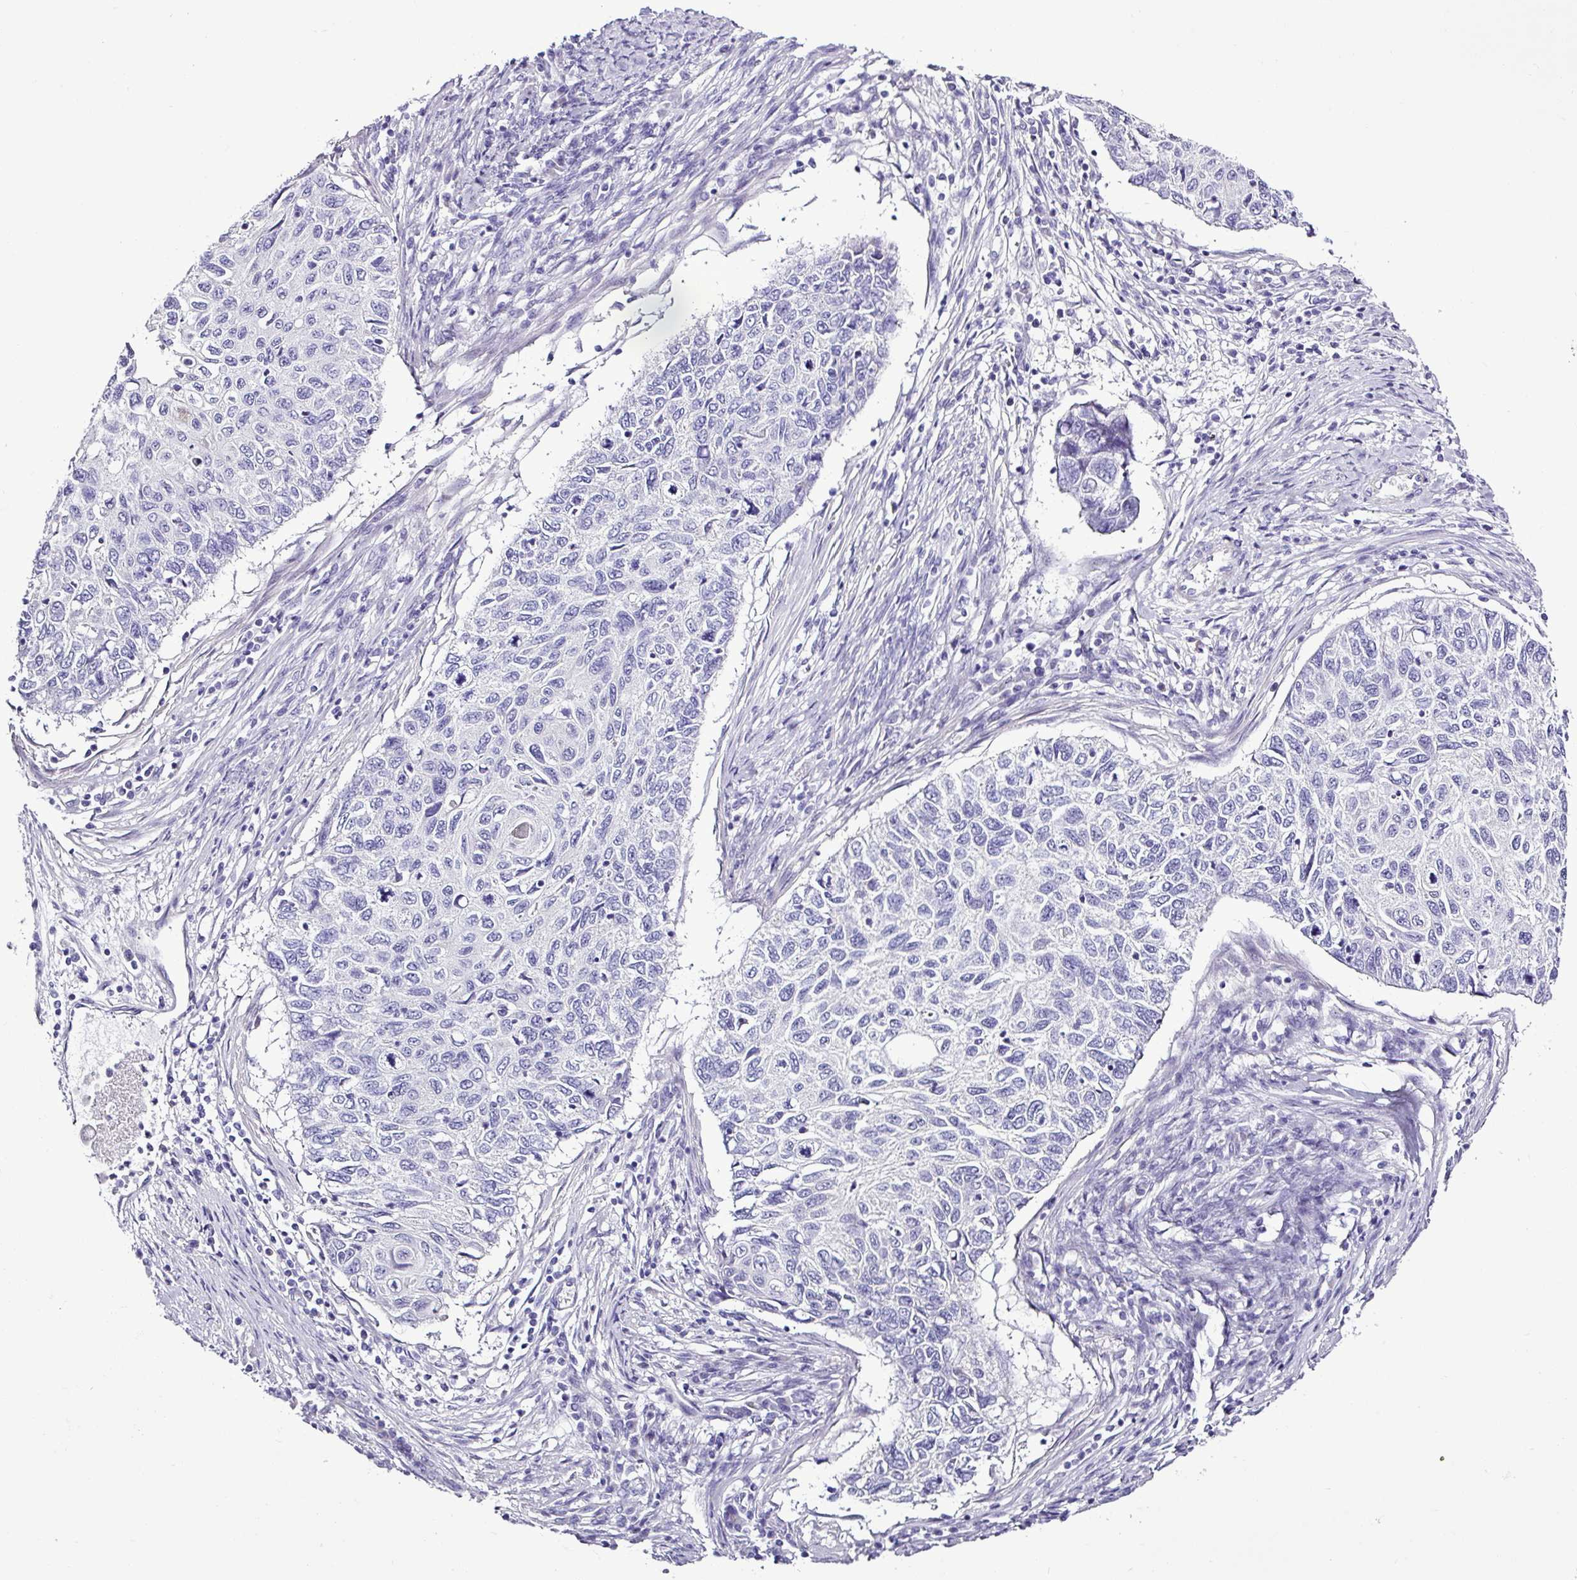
{"staining": {"intensity": "moderate", "quantity": "<25%", "location": "cytoplasmic/membranous,nuclear"}, "tissue": "cervical cancer", "cell_type": "Tumor cells", "image_type": "cancer", "snomed": [{"axis": "morphology", "description": "Squamous cell carcinoma, NOS"}, {"axis": "topography", "description": "Cervix"}], "caption": "Squamous cell carcinoma (cervical) was stained to show a protein in brown. There is low levels of moderate cytoplasmic/membranous and nuclear positivity in approximately <25% of tumor cells. (brown staining indicates protein expression, while blue staining denotes nuclei).", "gene": "ALDH3A1", "patient": {"sex": "female", "age": 70}}